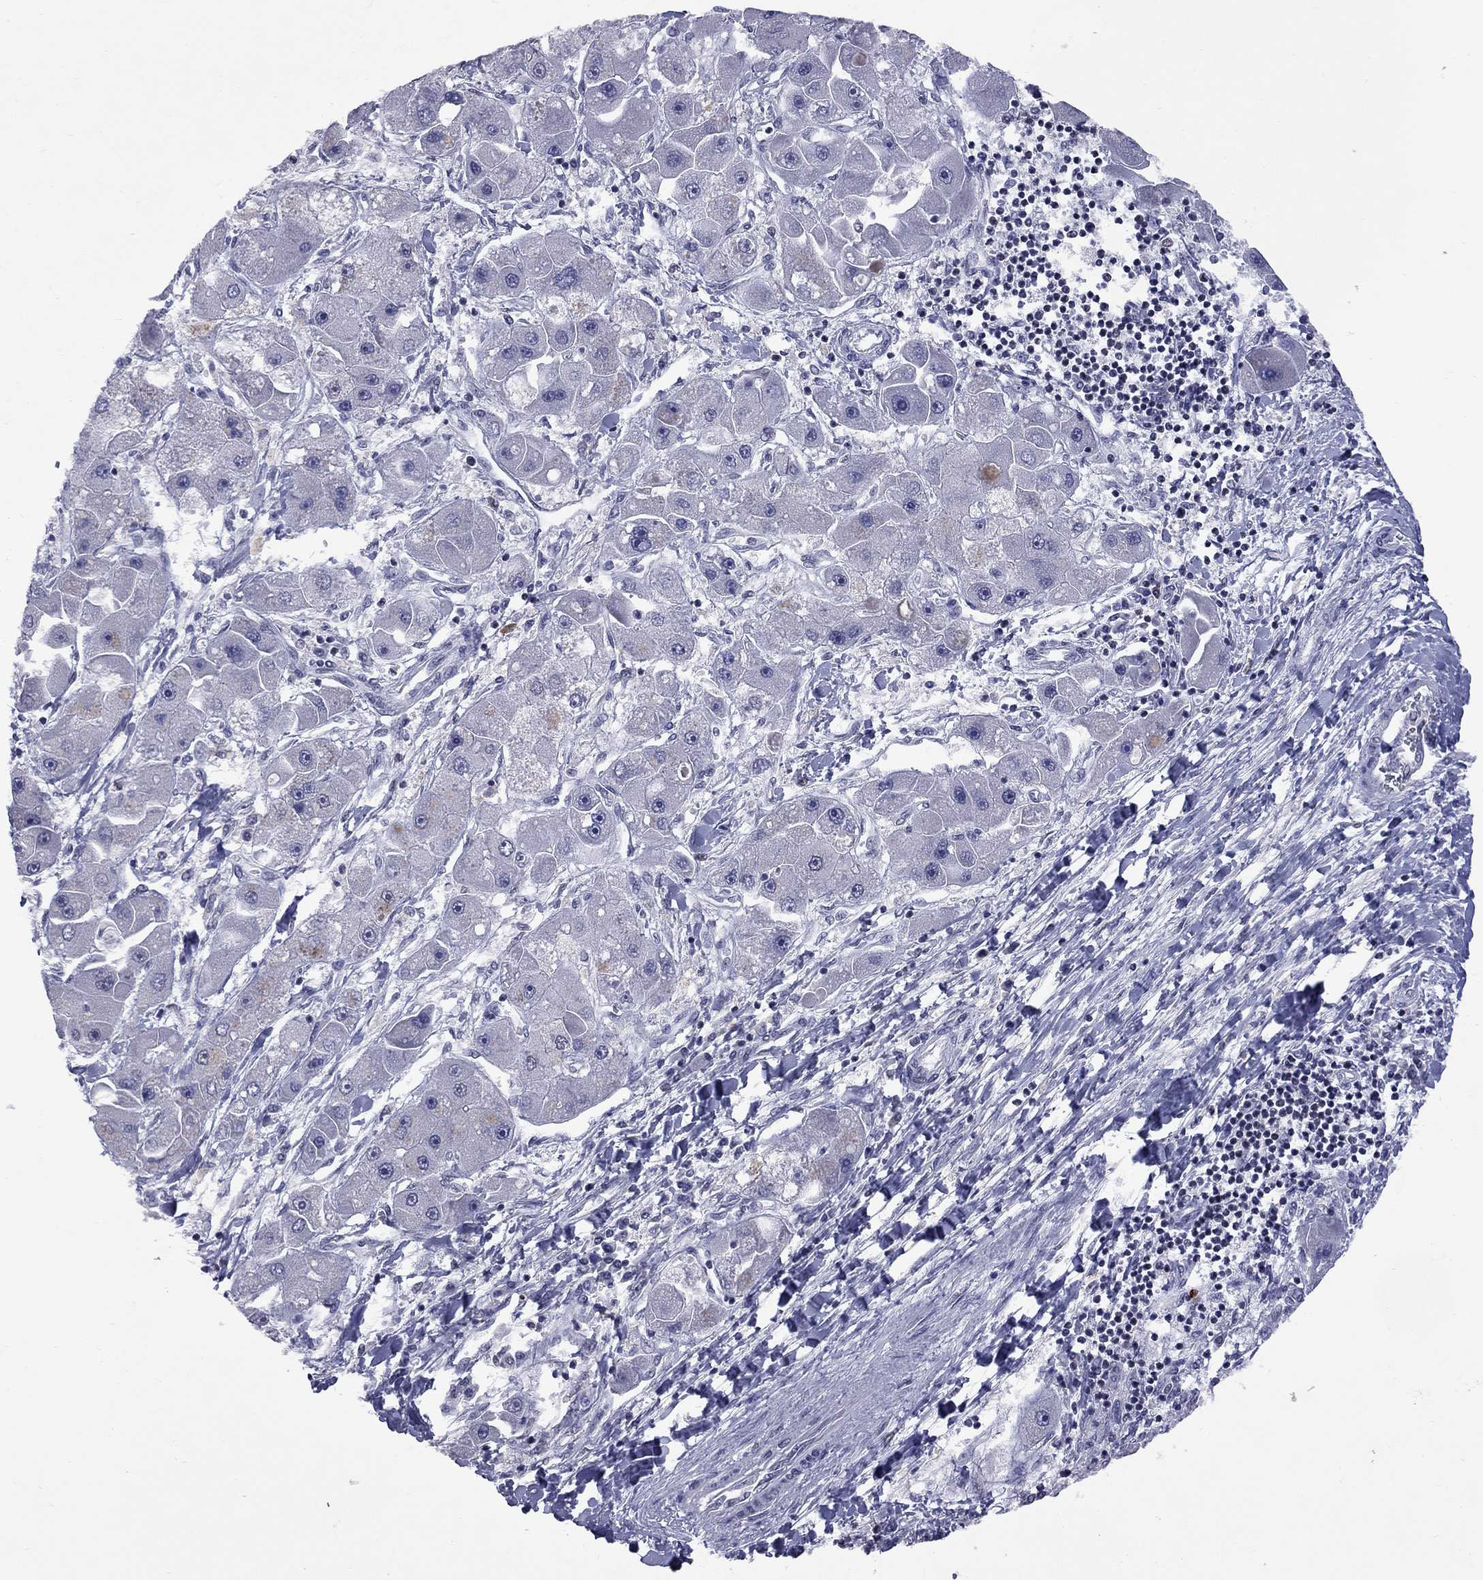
{"staining": {"intensity": "negative", "quantity": "none", "location": "none"}, "tissue": "liver cancer", "cell_type": "Tumor cells", "image_type": "cancer", "snomed": [{"axis": "morphology", "description": "Carcinoma, Hepatocellular, NOS"}, {"axis": "topography", "description": "Liver"}], "caption": "Image shows no protein staining in tumor cells of liver cancer (hepatocellular carcinoma) tissue.", "gene": "TAF9", "patient": {"sex": "male", "age": 24}}